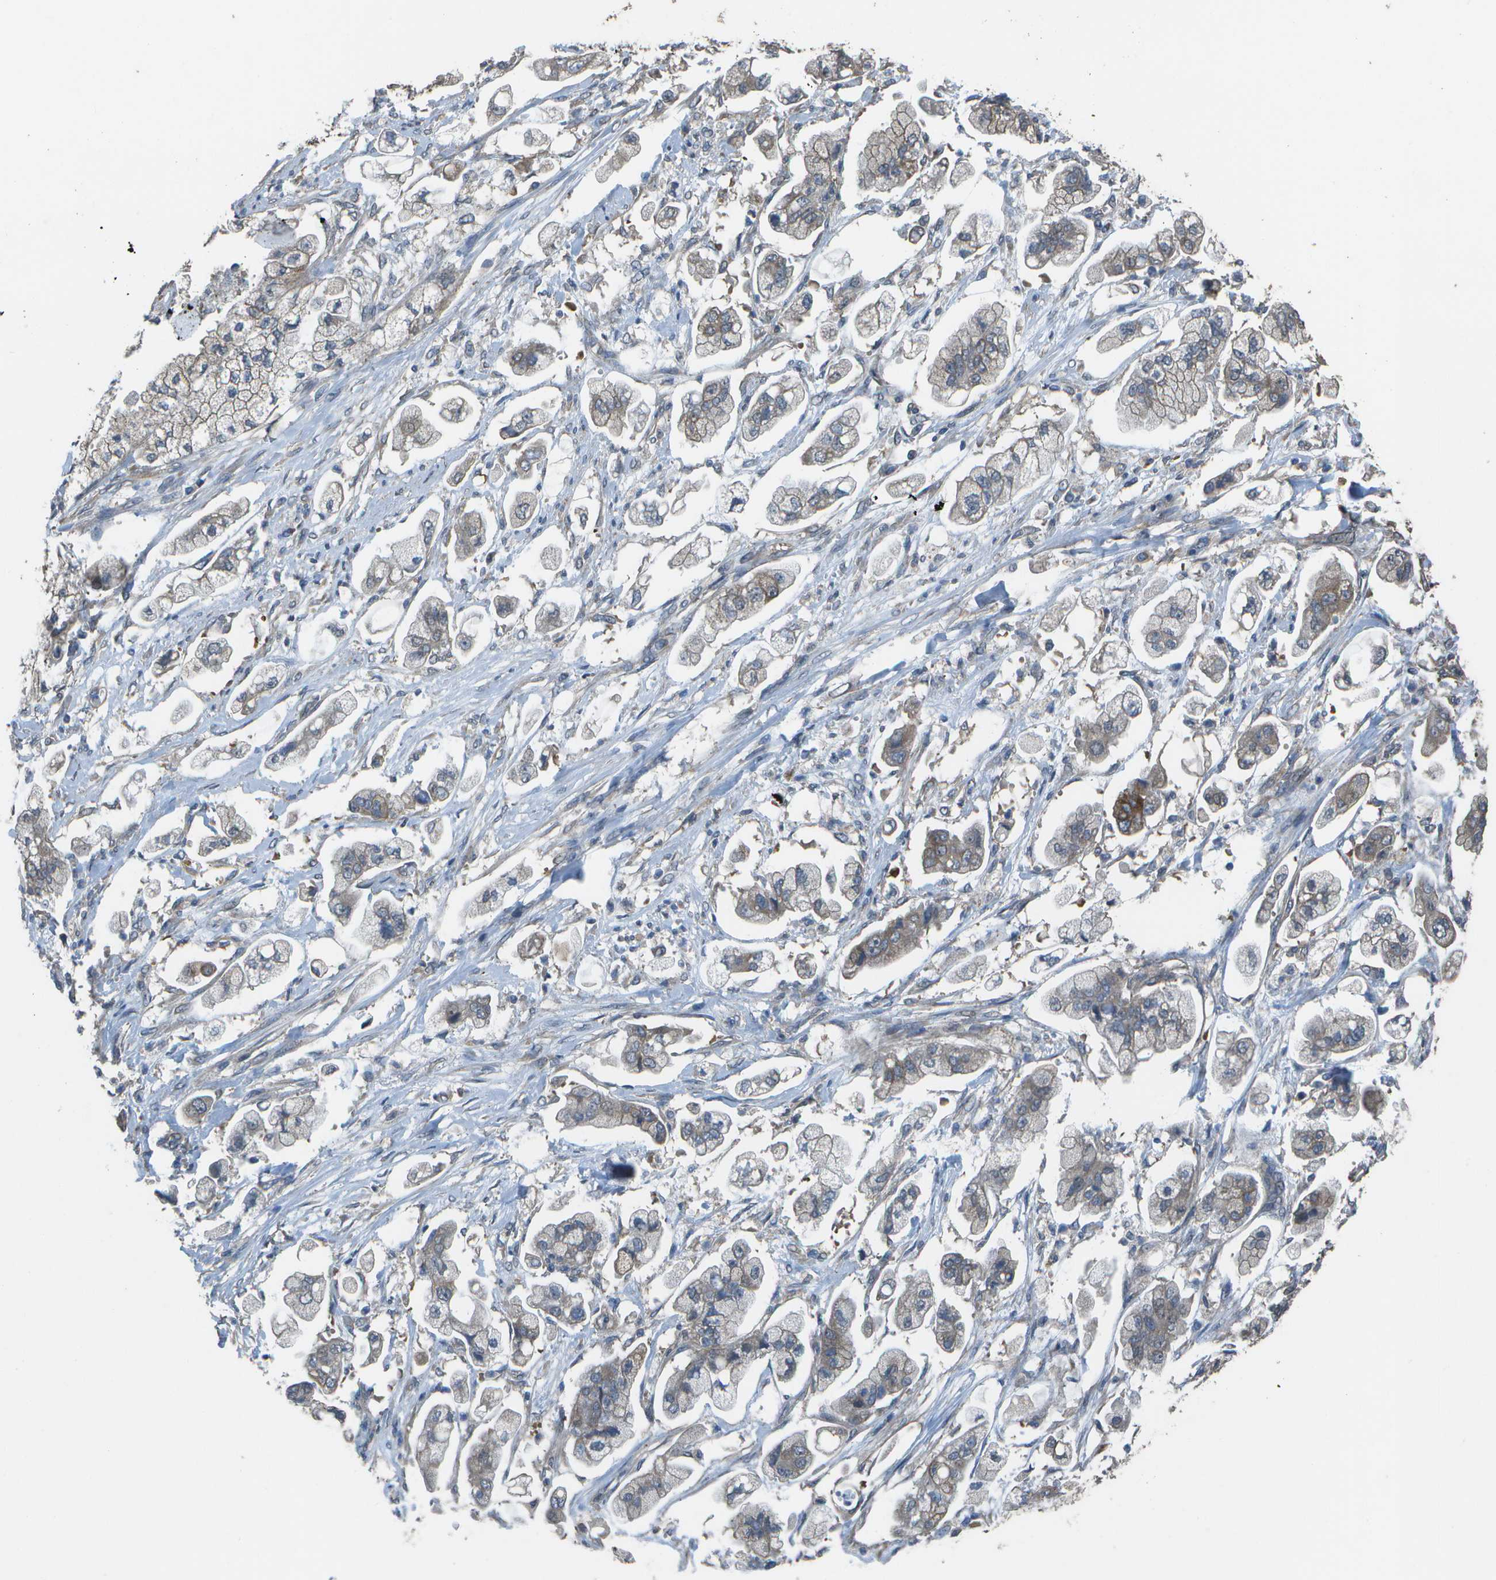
{"staining": {"intensity": "moderate", "quantity": ">75%", "location": "cytoplasmic/membranous"}, "tissue": "stomach cancer", "cell_type": "Tumor cells", "image_type": "cancer", "snomed": [{"axis": "morphology", "description": "Adenocarcinoma, NOS"}, {"axis": "topography", "description": "Stomach"}], "caption": "Brown immunohistochemical staining in adenocarcinoma (stomach) reveals moderate cytoplasmic/membranous positivity in approximately >75% of tumor cells.", "gene": "CLNS1A", "patient": {"sex": "male", "age": 62}}